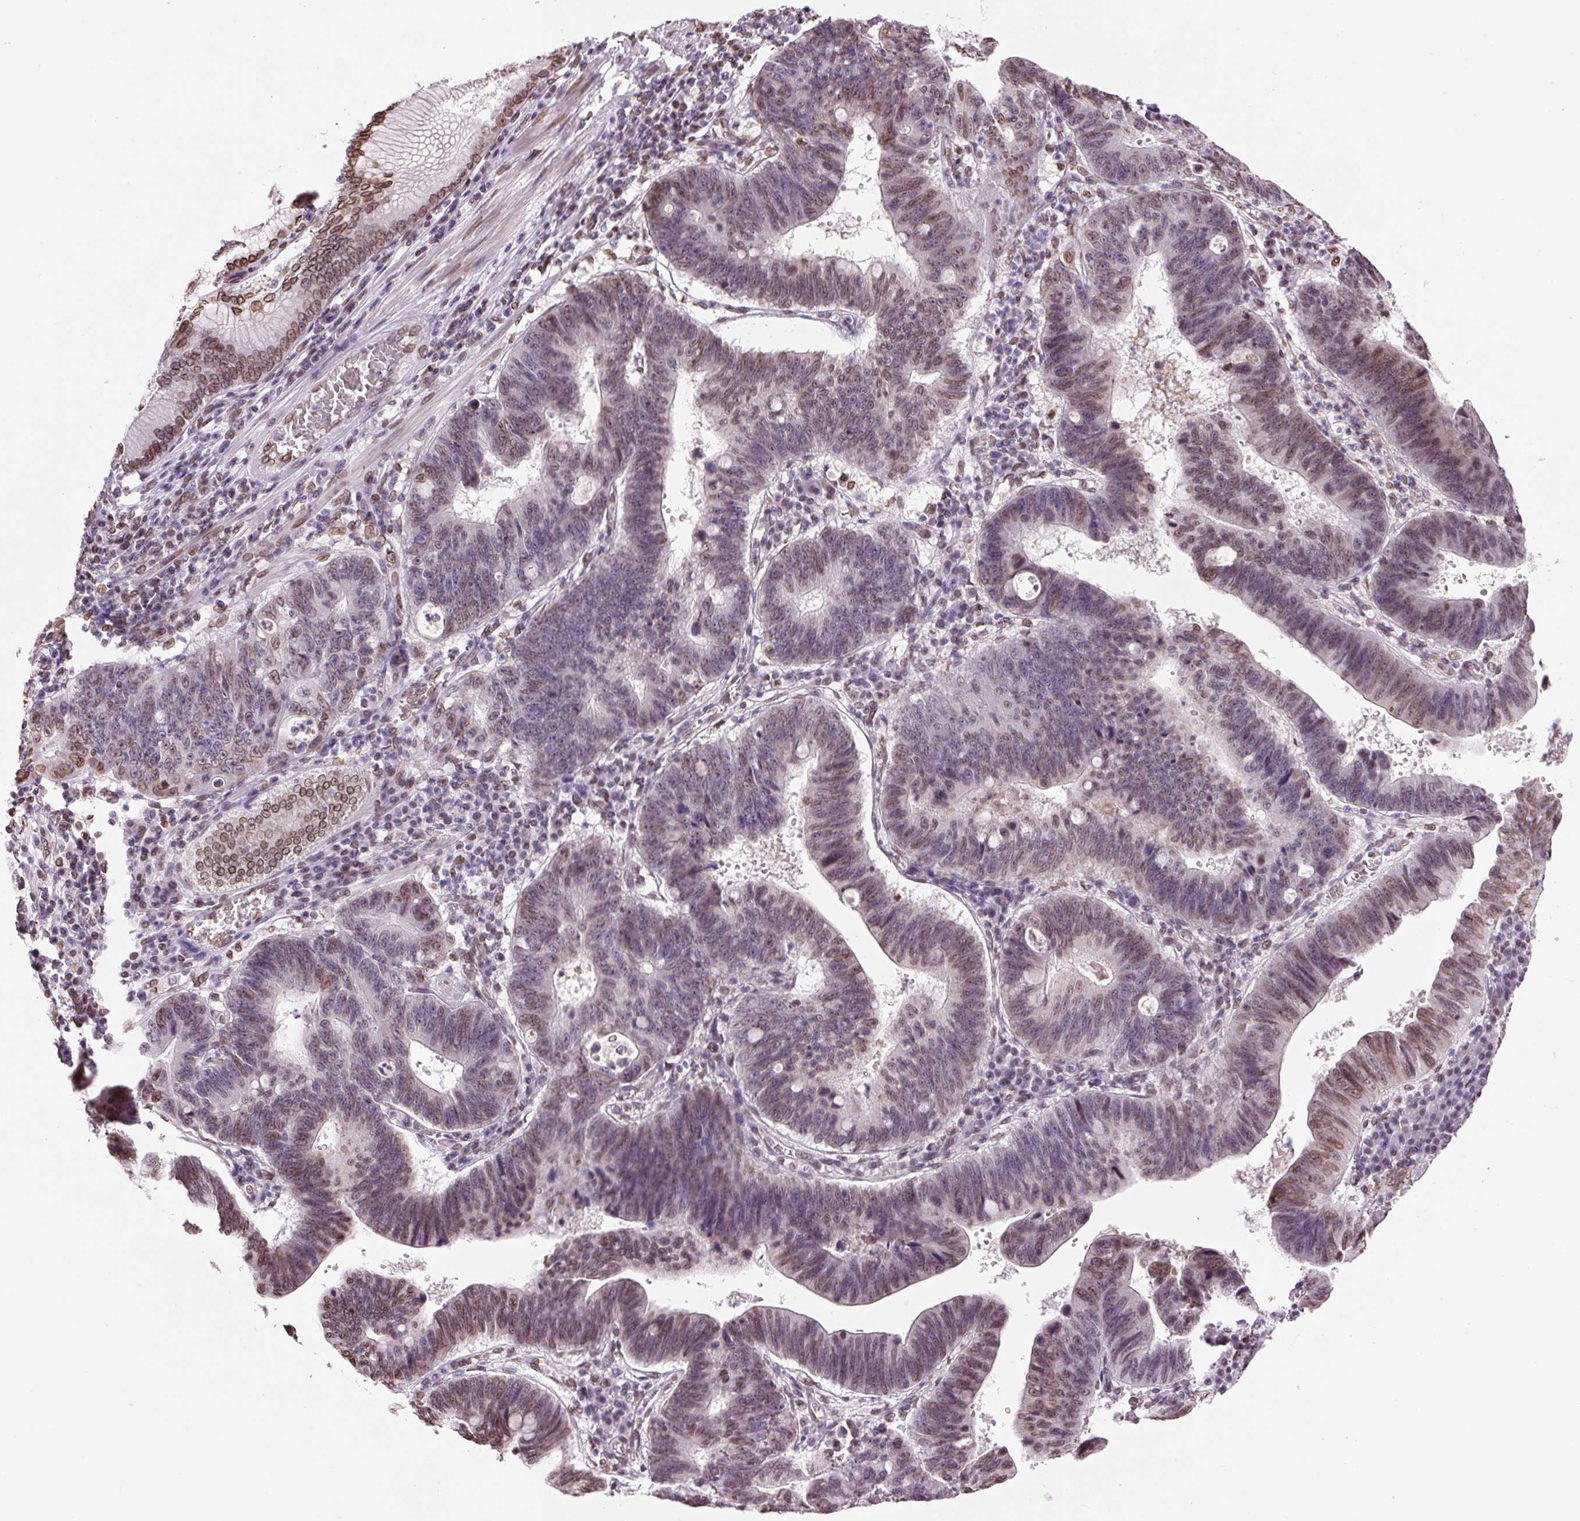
{"staining": {"intensity": "moderate", "quantity": "25%-75%", "location": "cytoplasmic/membranous,nuclear"}, "tissue": "stomach cancer", "cell_type": "Tumor cells", "image_type": "cancer", "snomed": [{"axis": "morphology", "description": "Adenocarcinoma, NOS"}, {"axis": "topography", "description": "Stomach"}], "caption": "A brown stain highlights moderate cytoplasmic/membranous and nuclear staining of a protein in stomach cancer (adenocarcinoma) tumor cells.", "gene": "ZNF224", "patient": {"sex": "male", "age": 59}}